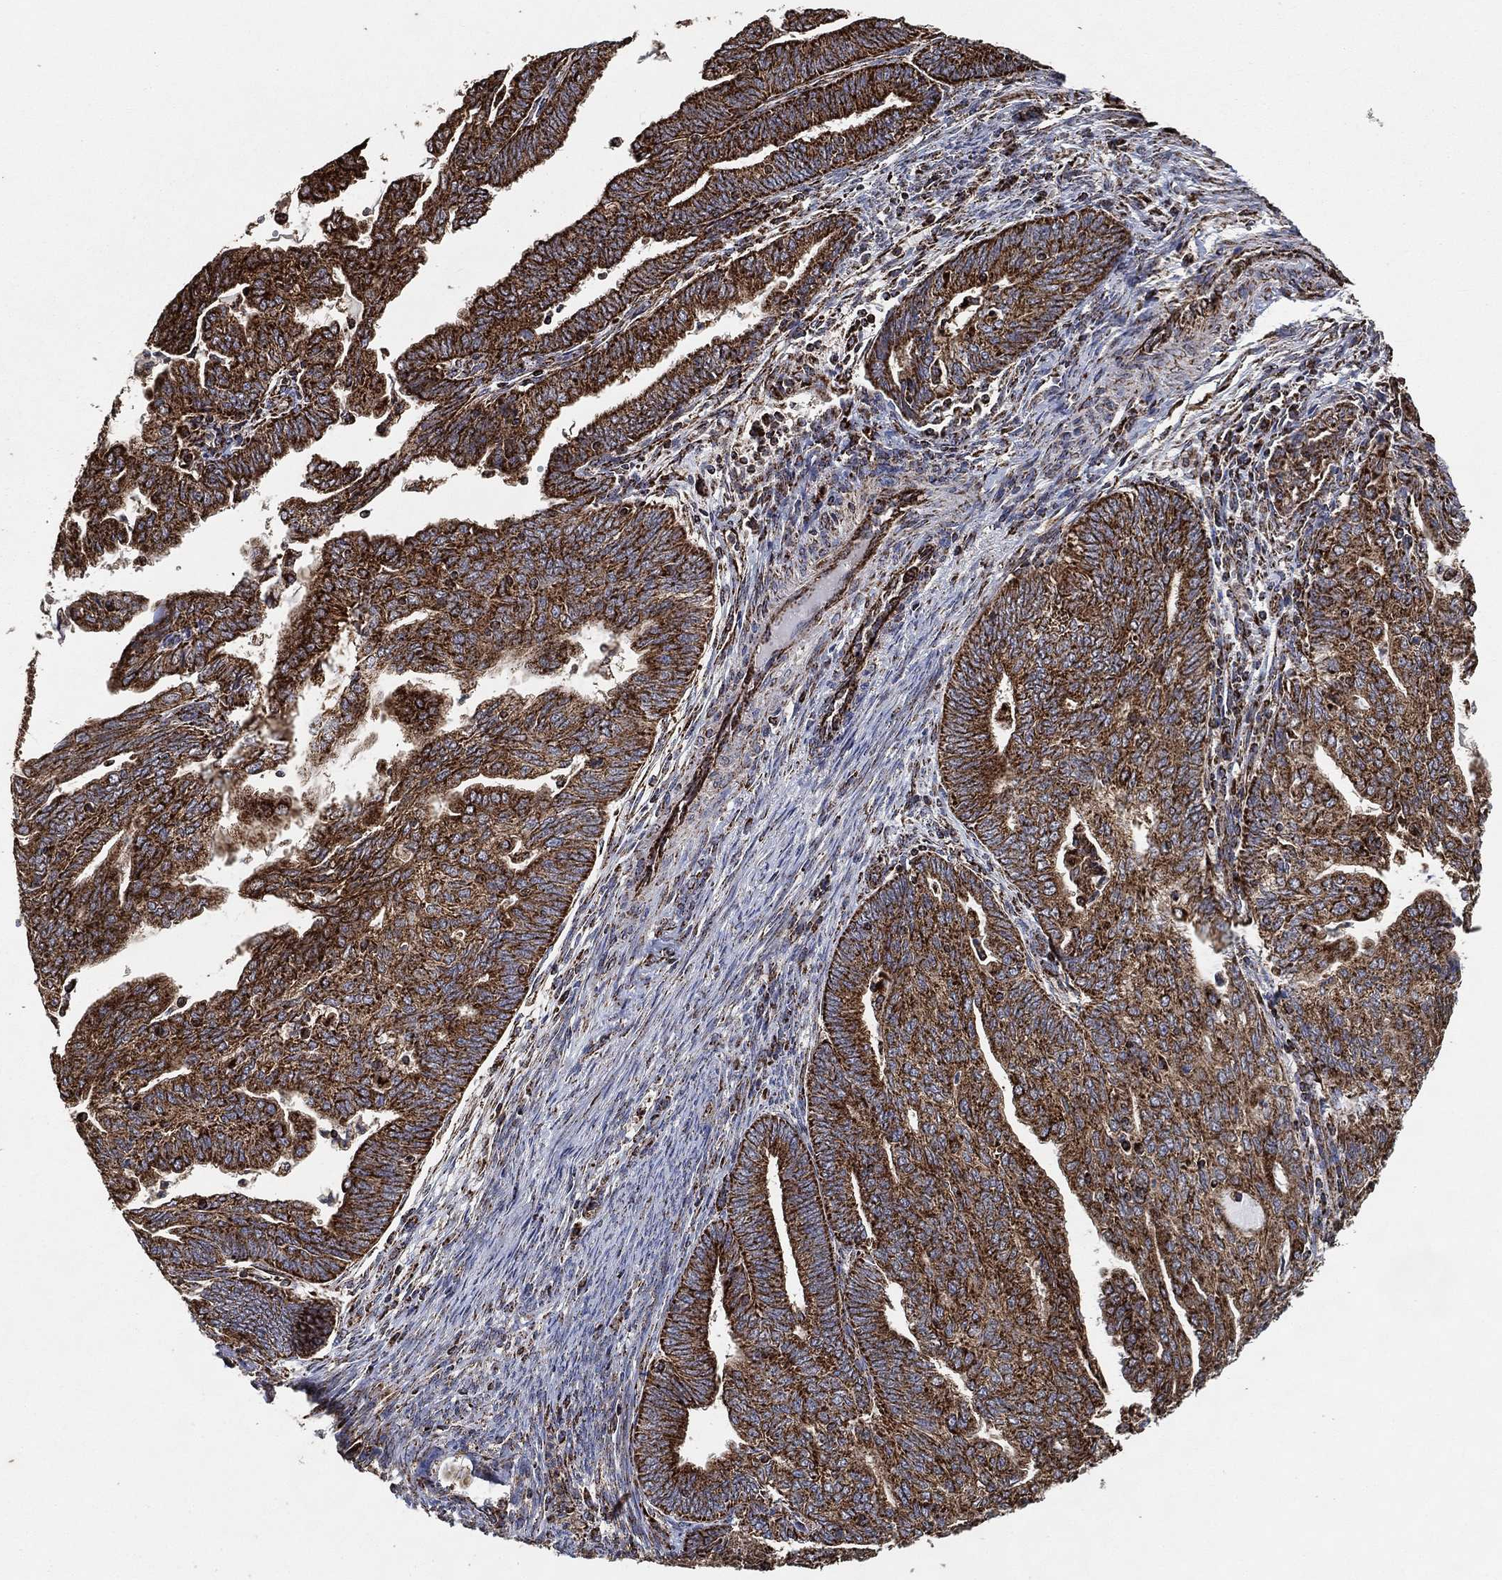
{"staining": {"intensity": "strong", "quantity": ">75%", "location": "cytoplasmic/membranous"}, "tissue": "endometrial cancer", "cell_type": "Tumor cells", "image_type": "cancer", "snomed": [{"axis": "morphology", "description": "Adenocarcinoma, NOS"}, {"axis": "topography", "description": "Endometrium"}], "caption": "The image exhibits staining of adenocarcinoma (endometrial), revealing strong cytoplasmic/membranous protein positivity (brown color) within tumor cells. (Stains: DAB in brown, nuclei in blue, Microscopy: brightfield microscopy at high magnification).", "gene": "SLC38A7", "patient": {"sex": "female", "age": 82}}